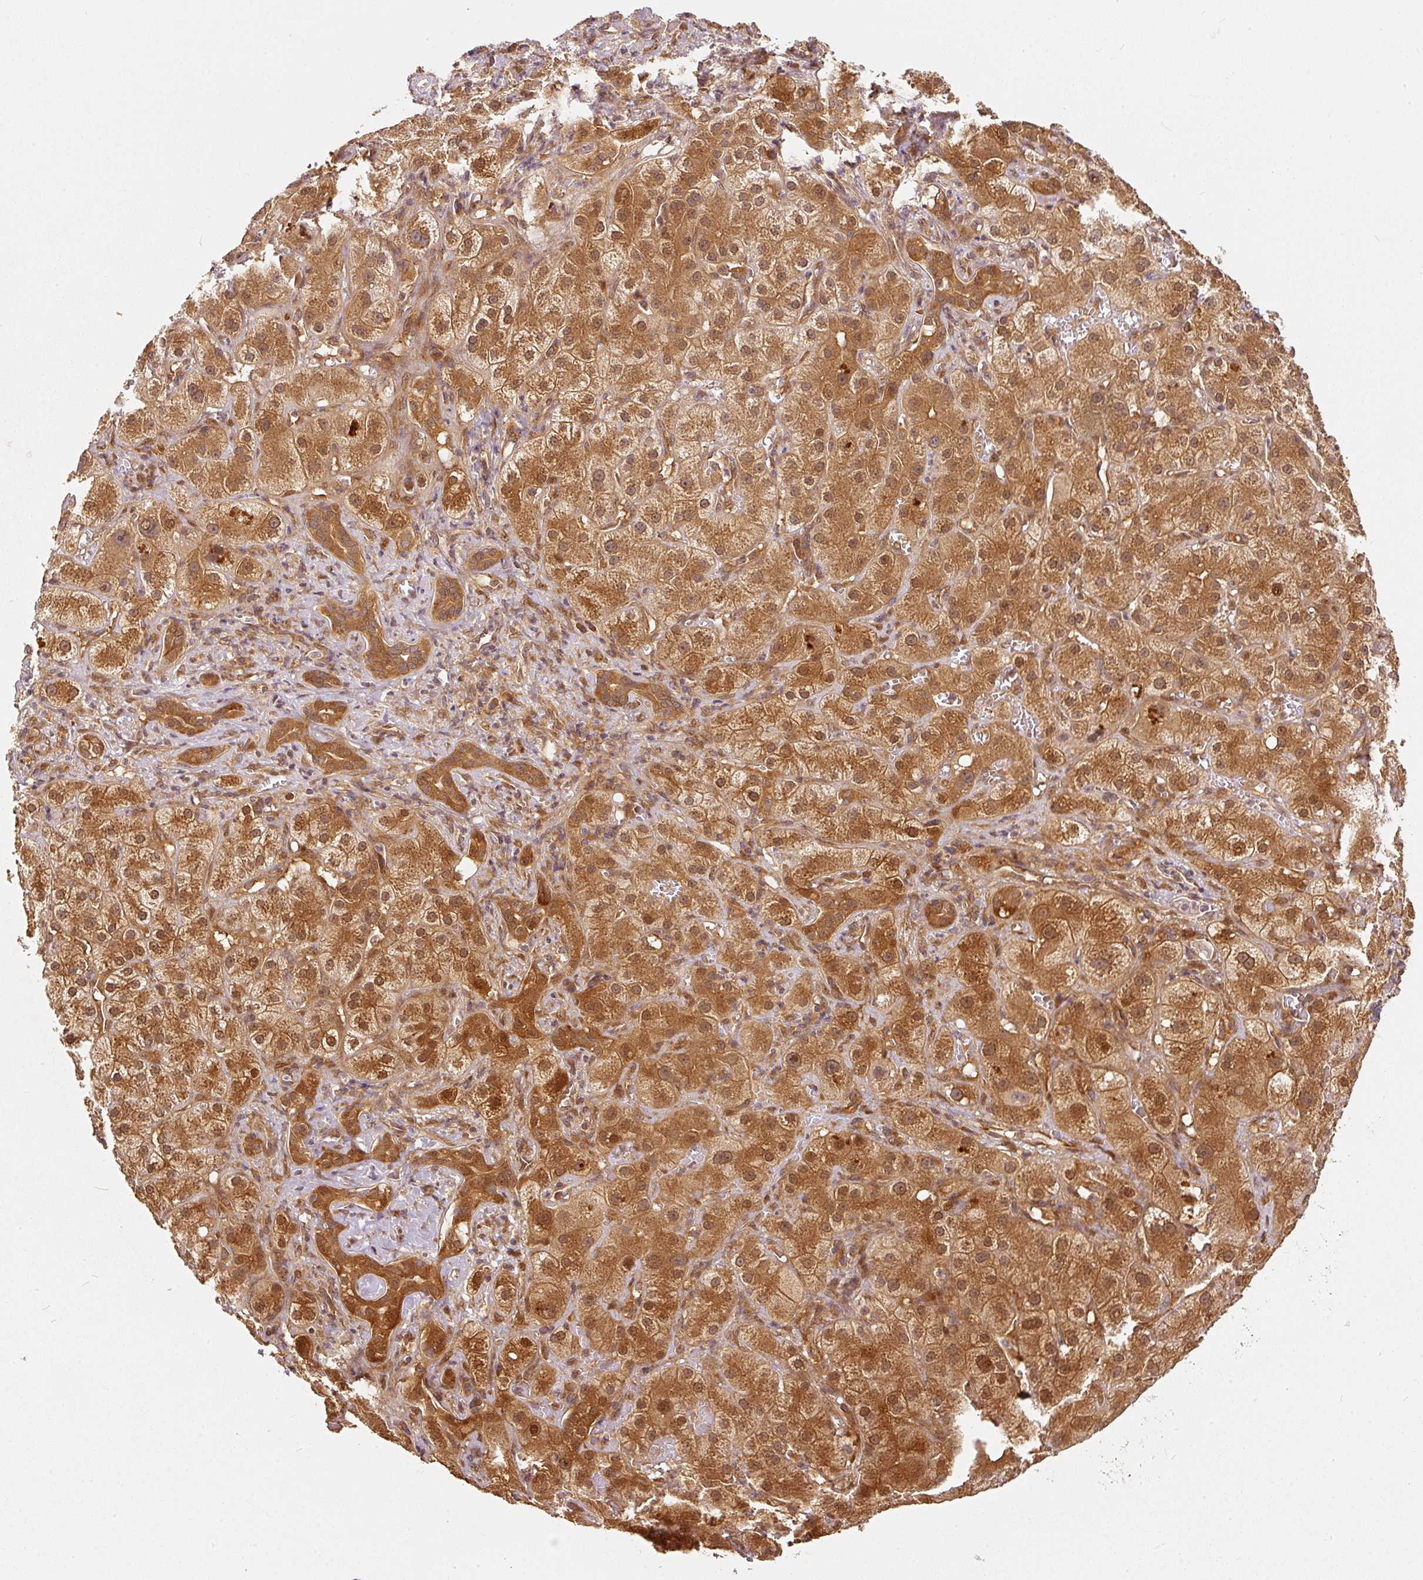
{"staining": {"intensity": "moderate", "quantity": ">75%", "location": "cytoplasmic/membranous,nuclear"}, "tissue": "liver cancer", "cell_type": "Tumor cells", "image_type": "cancer", "snomed": [{"axis": "morphology", "description": "Cholangiocarcinoma"}, {"axis": "topography", "description": "Liver"}], "caption": "Liver cancer (cholangiocarcinoma) stained for a protein exhibits moderate cytoplasmic/membranous and nuclear positivity in tumor cells.", "gene": "EIF3B", "patient": {"sex": "male", "age": 67}}